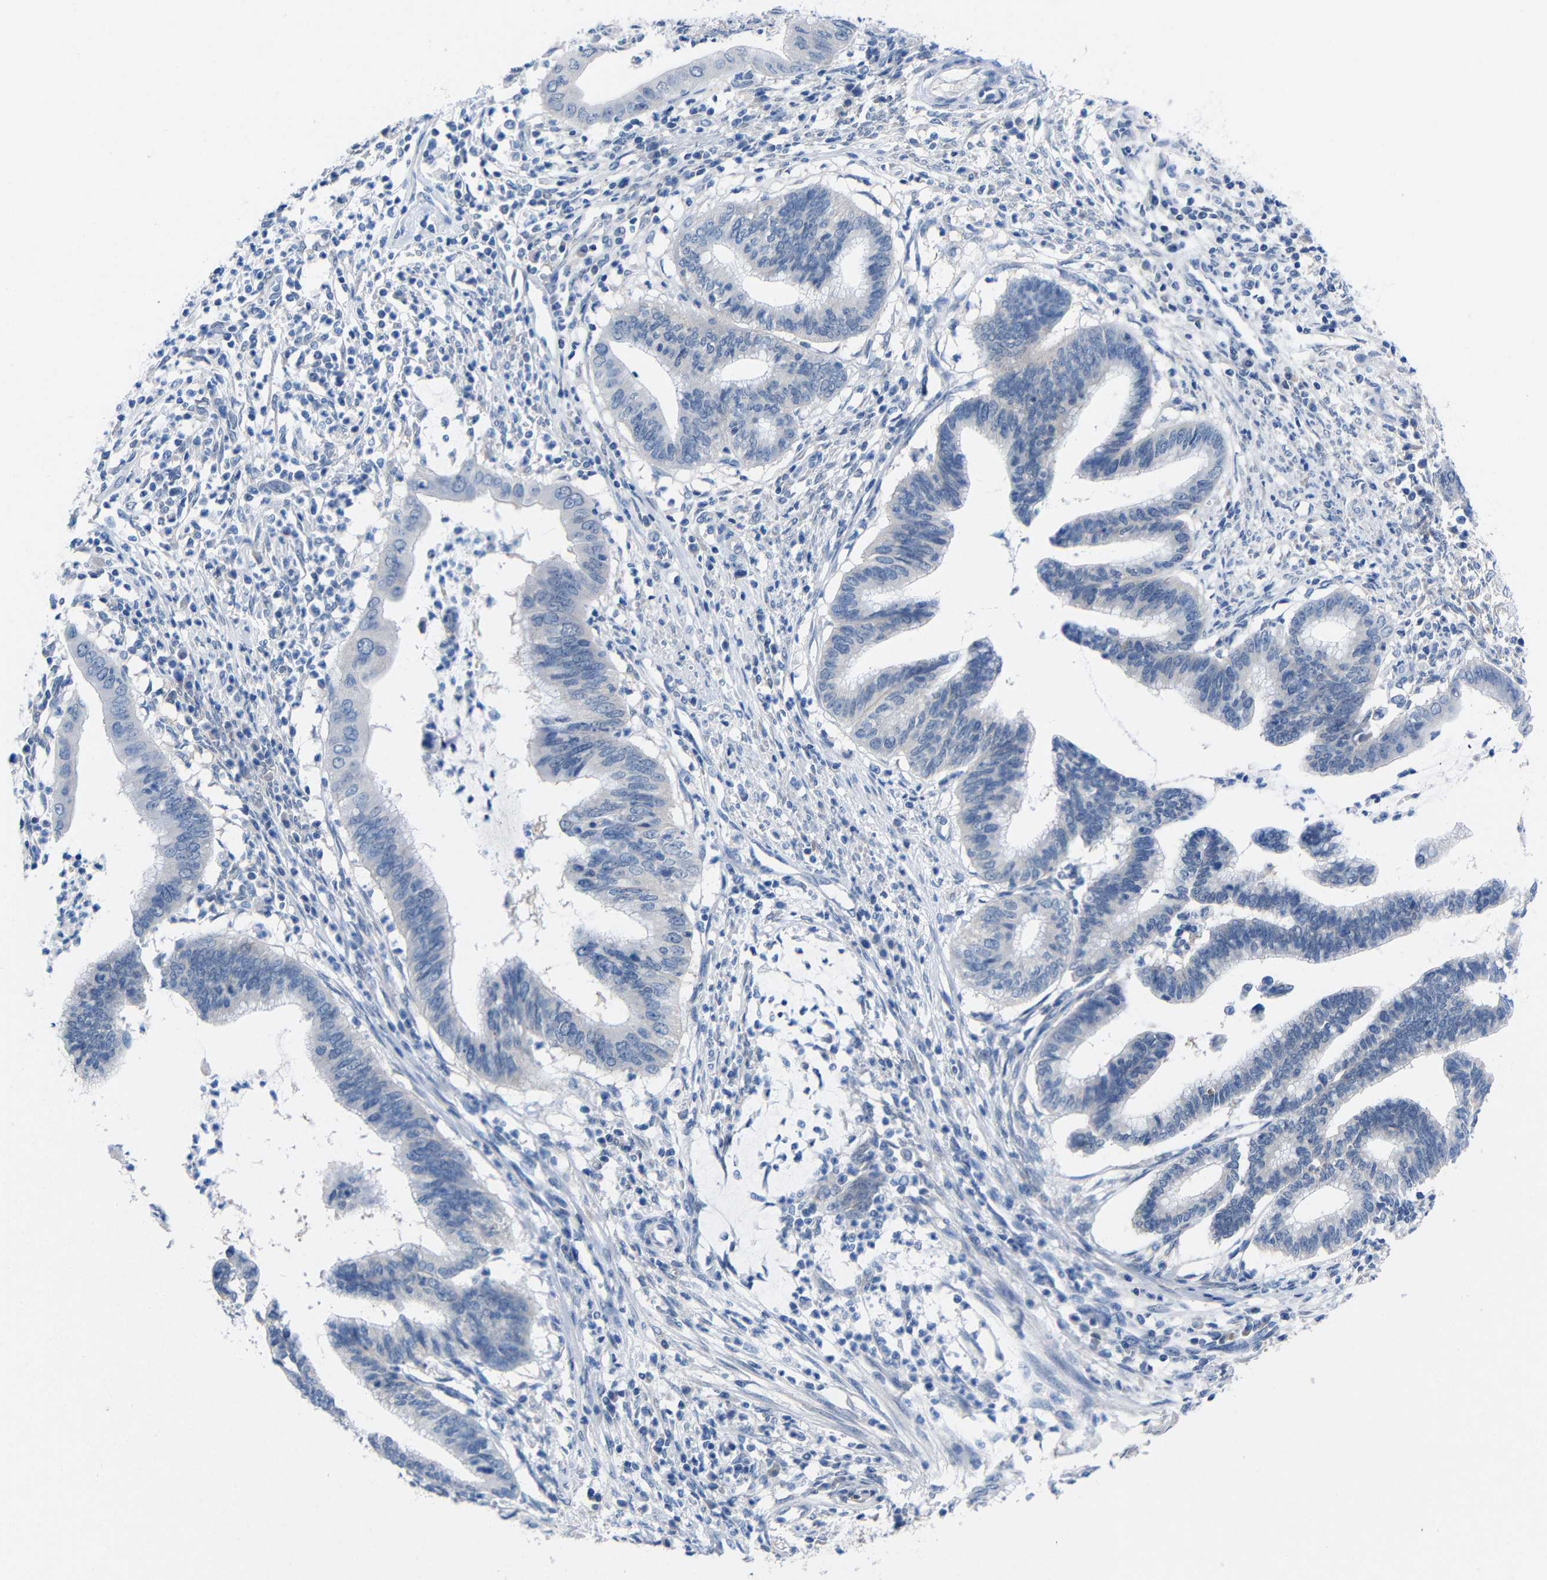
{"staining": {"intensity": "negative", "quantity": "none", "location": "none"}, "tissue": "cervical cancer", "cell_type": "Tumor cells", "image_type": "cancer", "snomed": [{"axis": "morphology", "description": "Adenocarcinoma, NOS"}, {"axis": "topography", "description": "Cervix"}], "caption": "Cervical cancer (adenocarcinoma) was stained to show a protein in brown. There is no significant expression in tumor cells.", "gene": "PEBP1", "patient": {"sex": "female", "age": 36}}